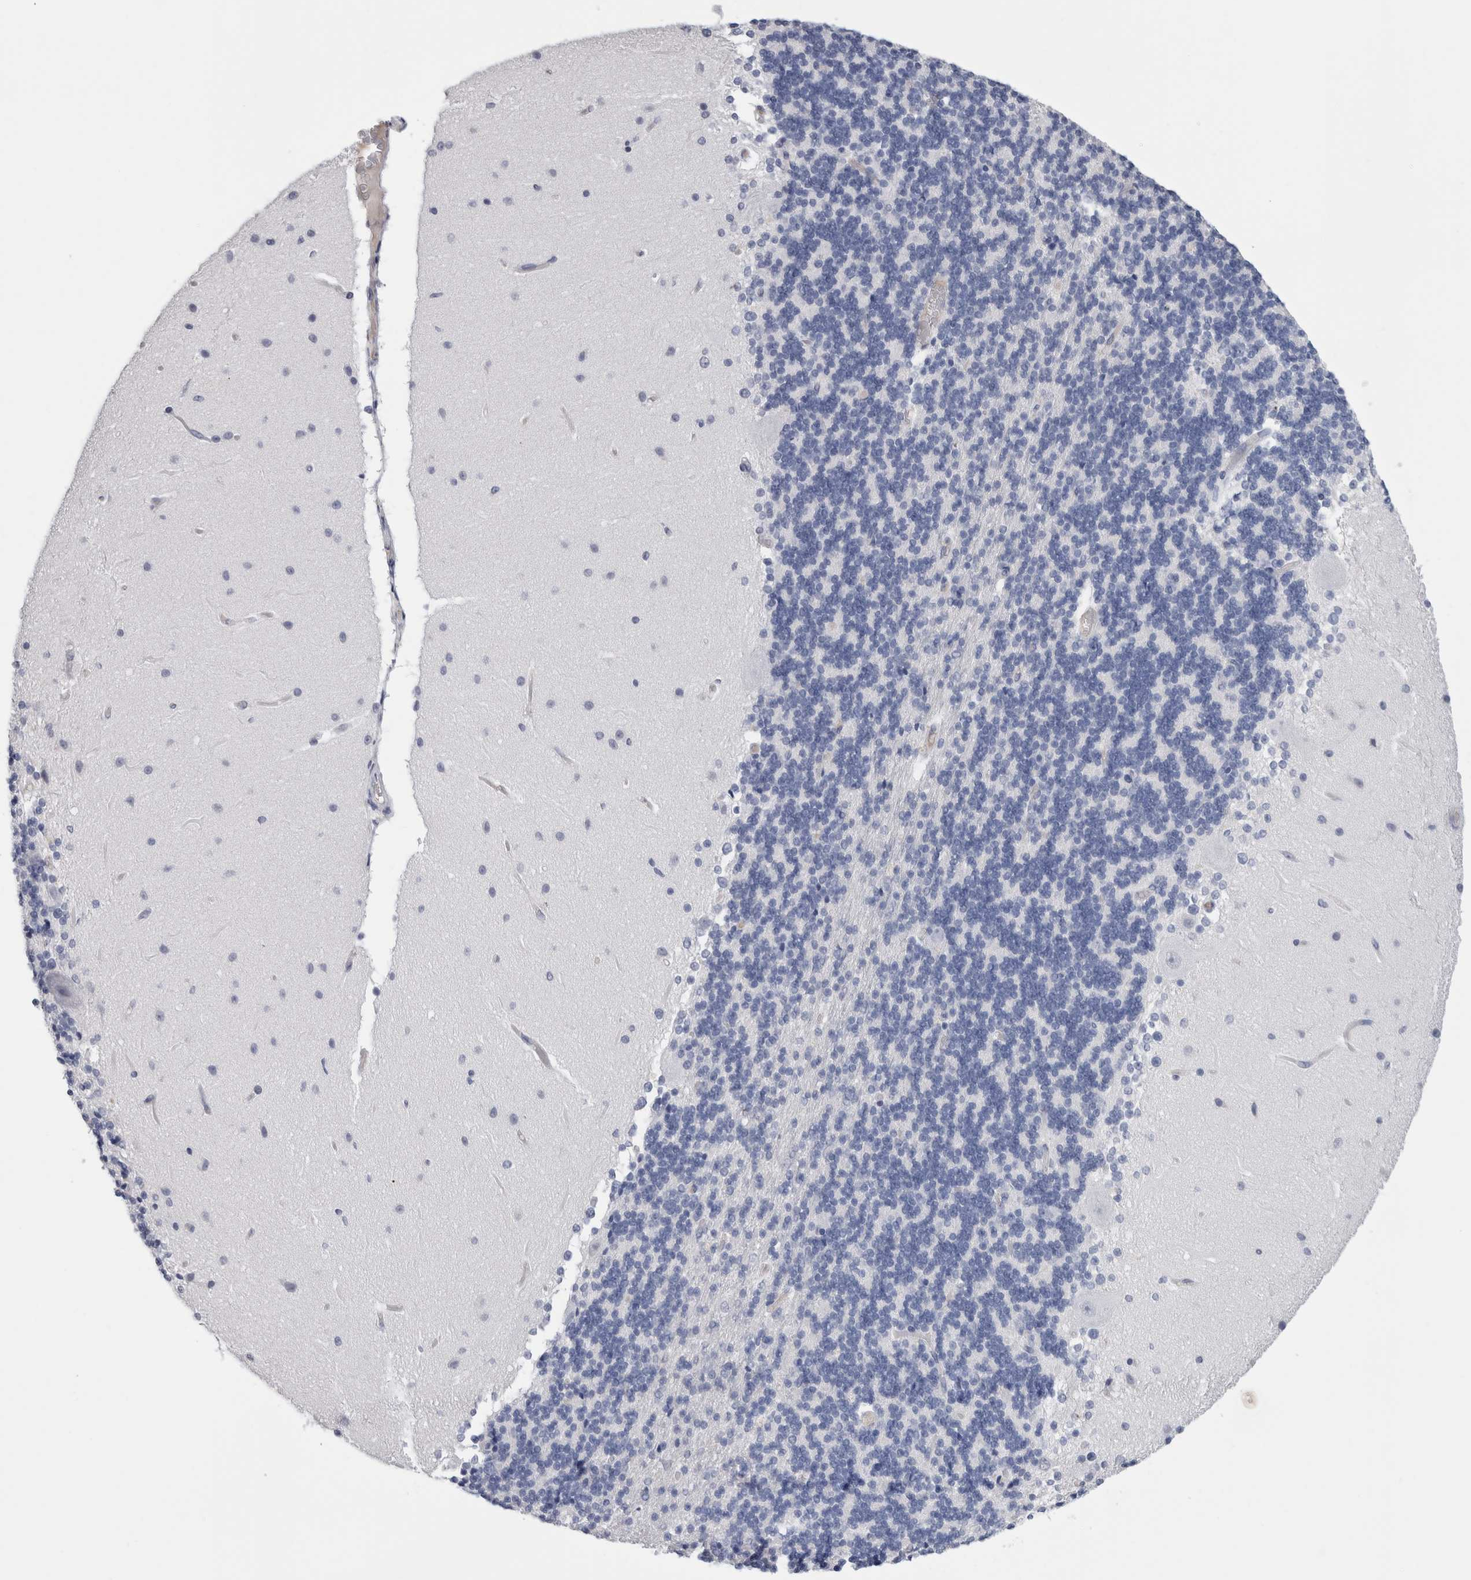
{"staining": {"intensity": "negative", "quantity": "none", "location": "none"}, "tissue": "cerebellum", "cell_type": "Cells in granular layer", "image_type": "normal", "snomed": [{"axis": "morphology", "description": "Normal tissue, NOS"}, {"axis": "topography", "description": "Cerebellum"}], "caption": "Protein analysis of unremarkable cerebellum exhibits no significant staining in cells in granular layer. The staining is performed using DAB brown chromogen with nuclei counter-stained in using hematoxylin.", "gene": "FABP4", "patient": {"sex": "female", "age": 54}}